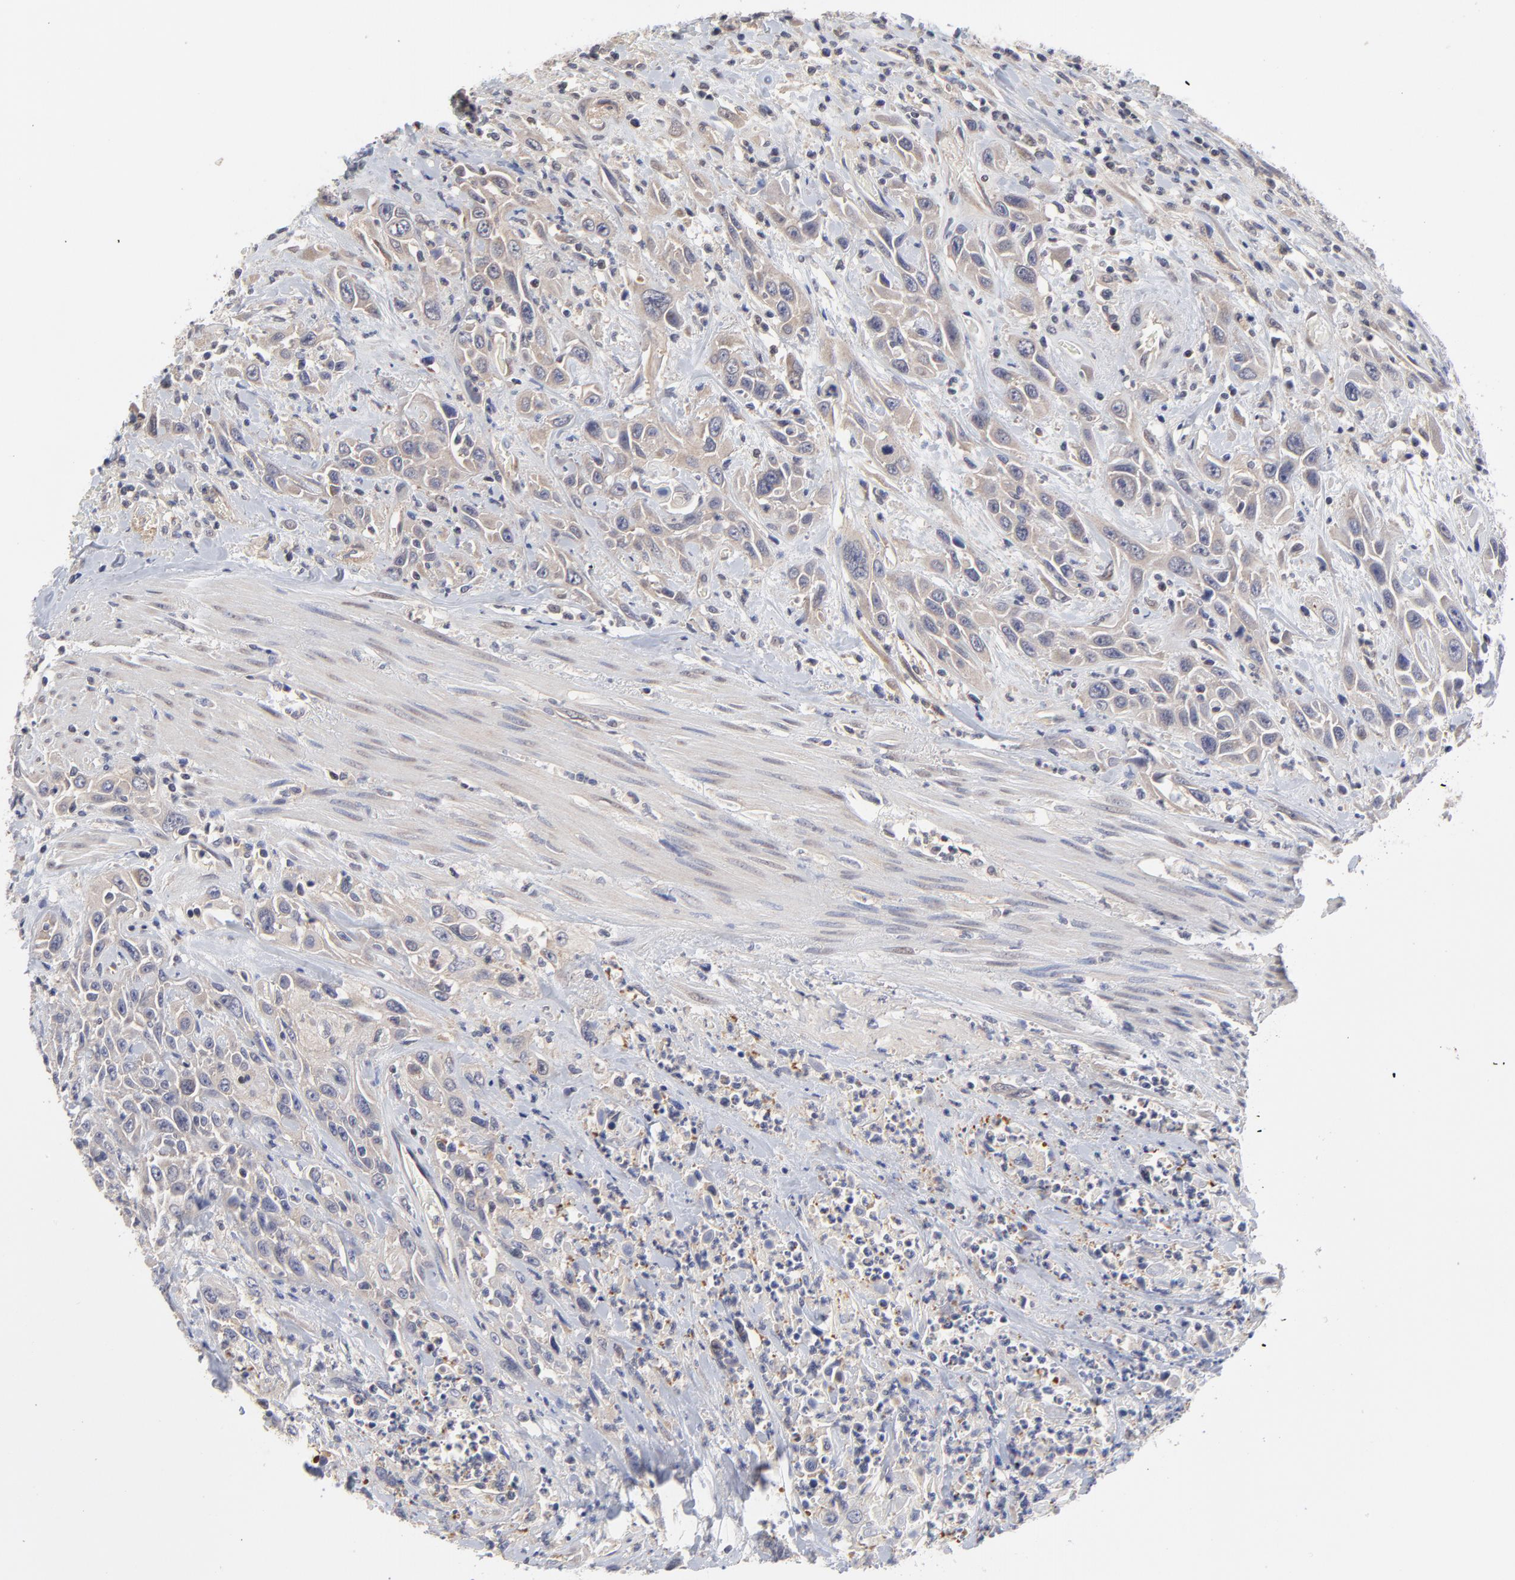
{"staining": {"intensity": "weak", "quantity": ">75%", "location": "cytoplasmic/membranous"}, "tissue": "urothelial cancer", "cell_type": "Tumor cells", "image_type": "cancer", "snomed": [{"axis": "morphology", "description": "Urothelial carcinoma, High grade"}, {"axis": "topography", "description": "Urinary bladder"}], "caption": "Immunohistochemical staining of human urothelial cancer exhibits low levels of weak cytoplasmic/membranous positivity in about >75% of tumor cells.", "gene": "ZNF157", "patient": {"sex": "female", "age": 84}}